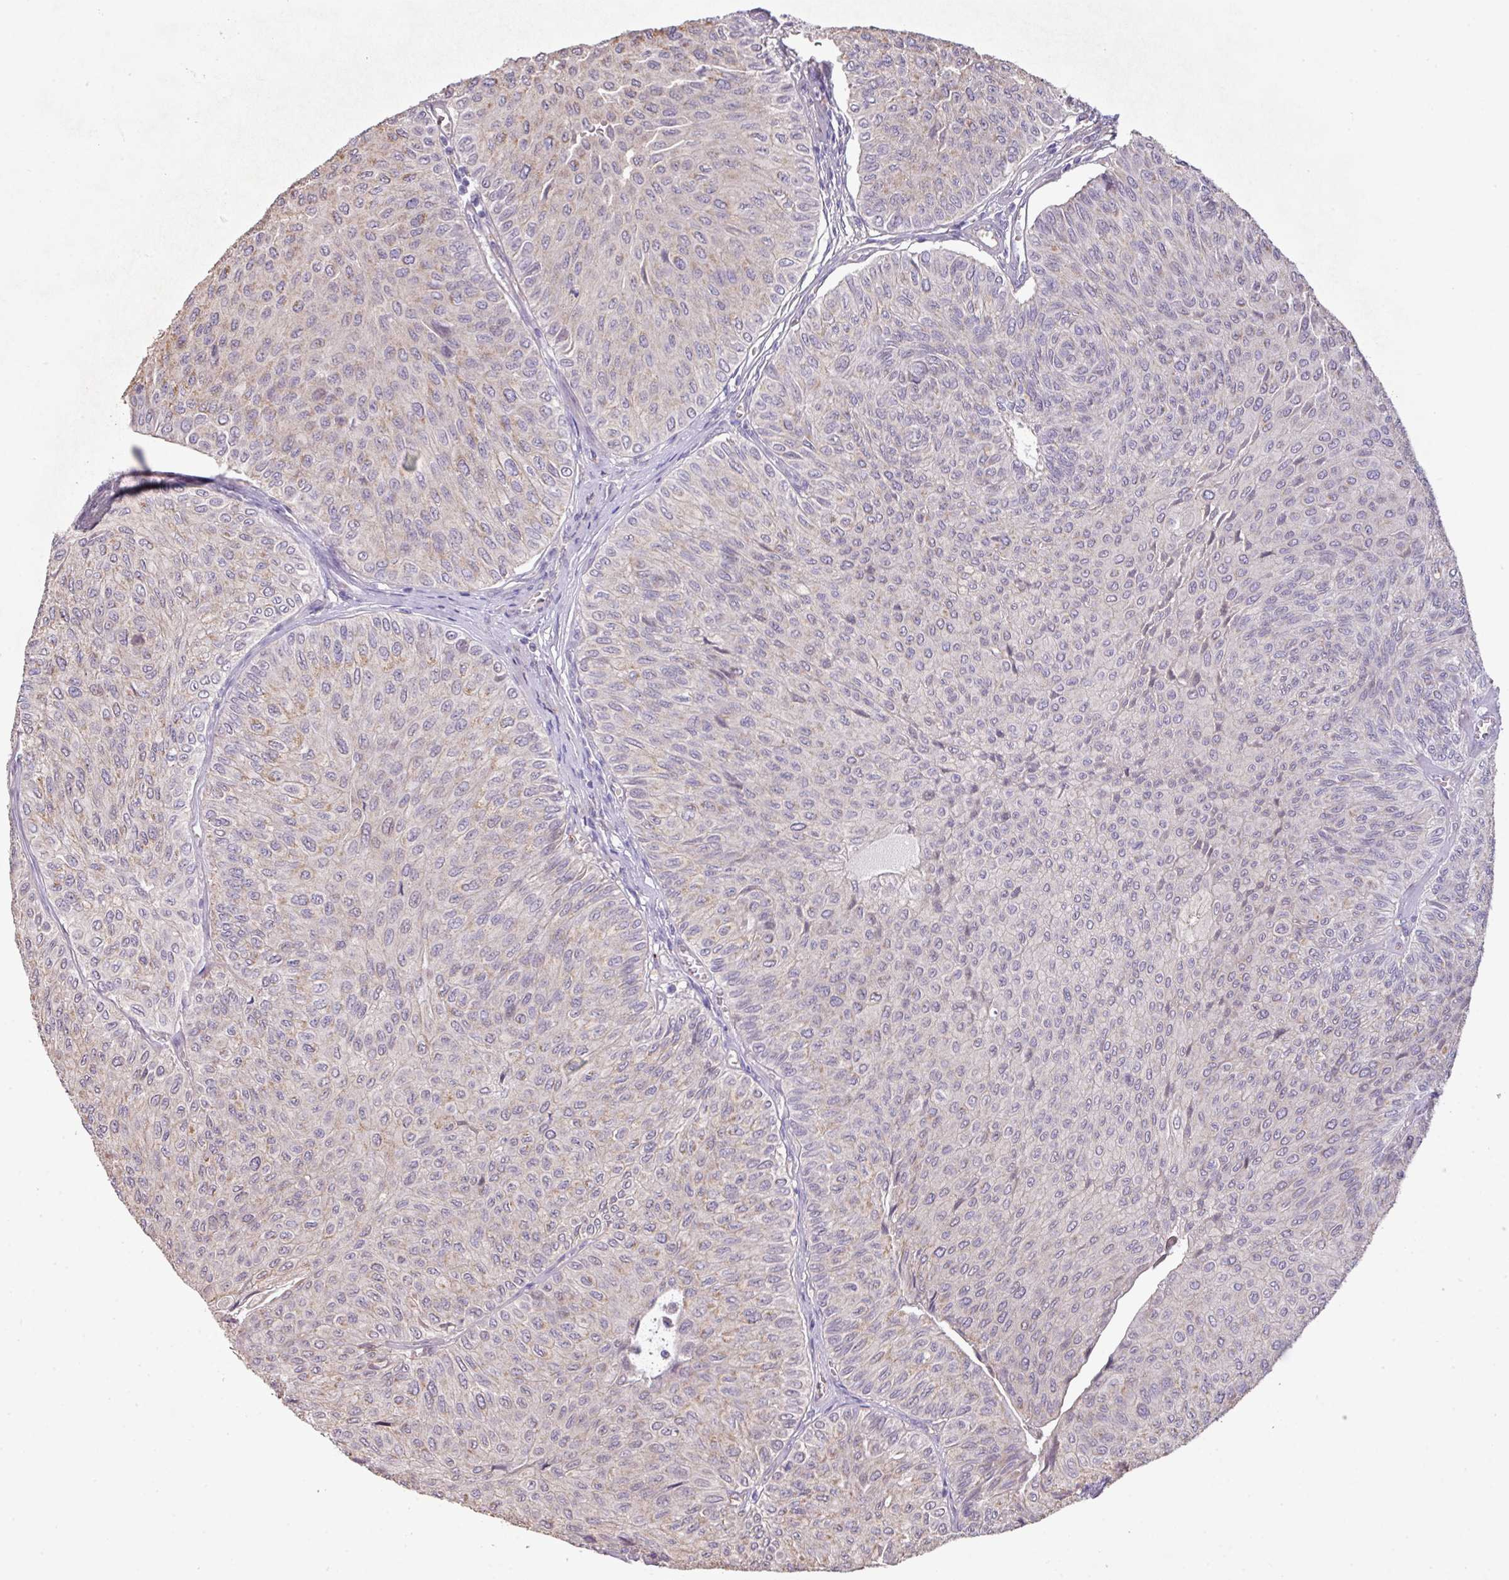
{"staining": {"intensity": "weak", "quantity": "<25%", "location": "cytoplasmic/membranous"}, "tissue": "urothelial cancer", "cell_type": "Tumor cells", "image_type": "cancer", "snomed": [{"axis": "morphology", "description": "Urothelial carcinoma, NOS"}, {"axis": "topography", "description": "Urinary bladder"}], "caption": "Immunohistochemistry (IHC) micrograph of urothelial cancer stained for a protein (brown), which exhibits no staining in tumor cells. Nuclei are stained in blue.", "gene": "PRADC1", "patient": {"sex": "male", "age": 59}}